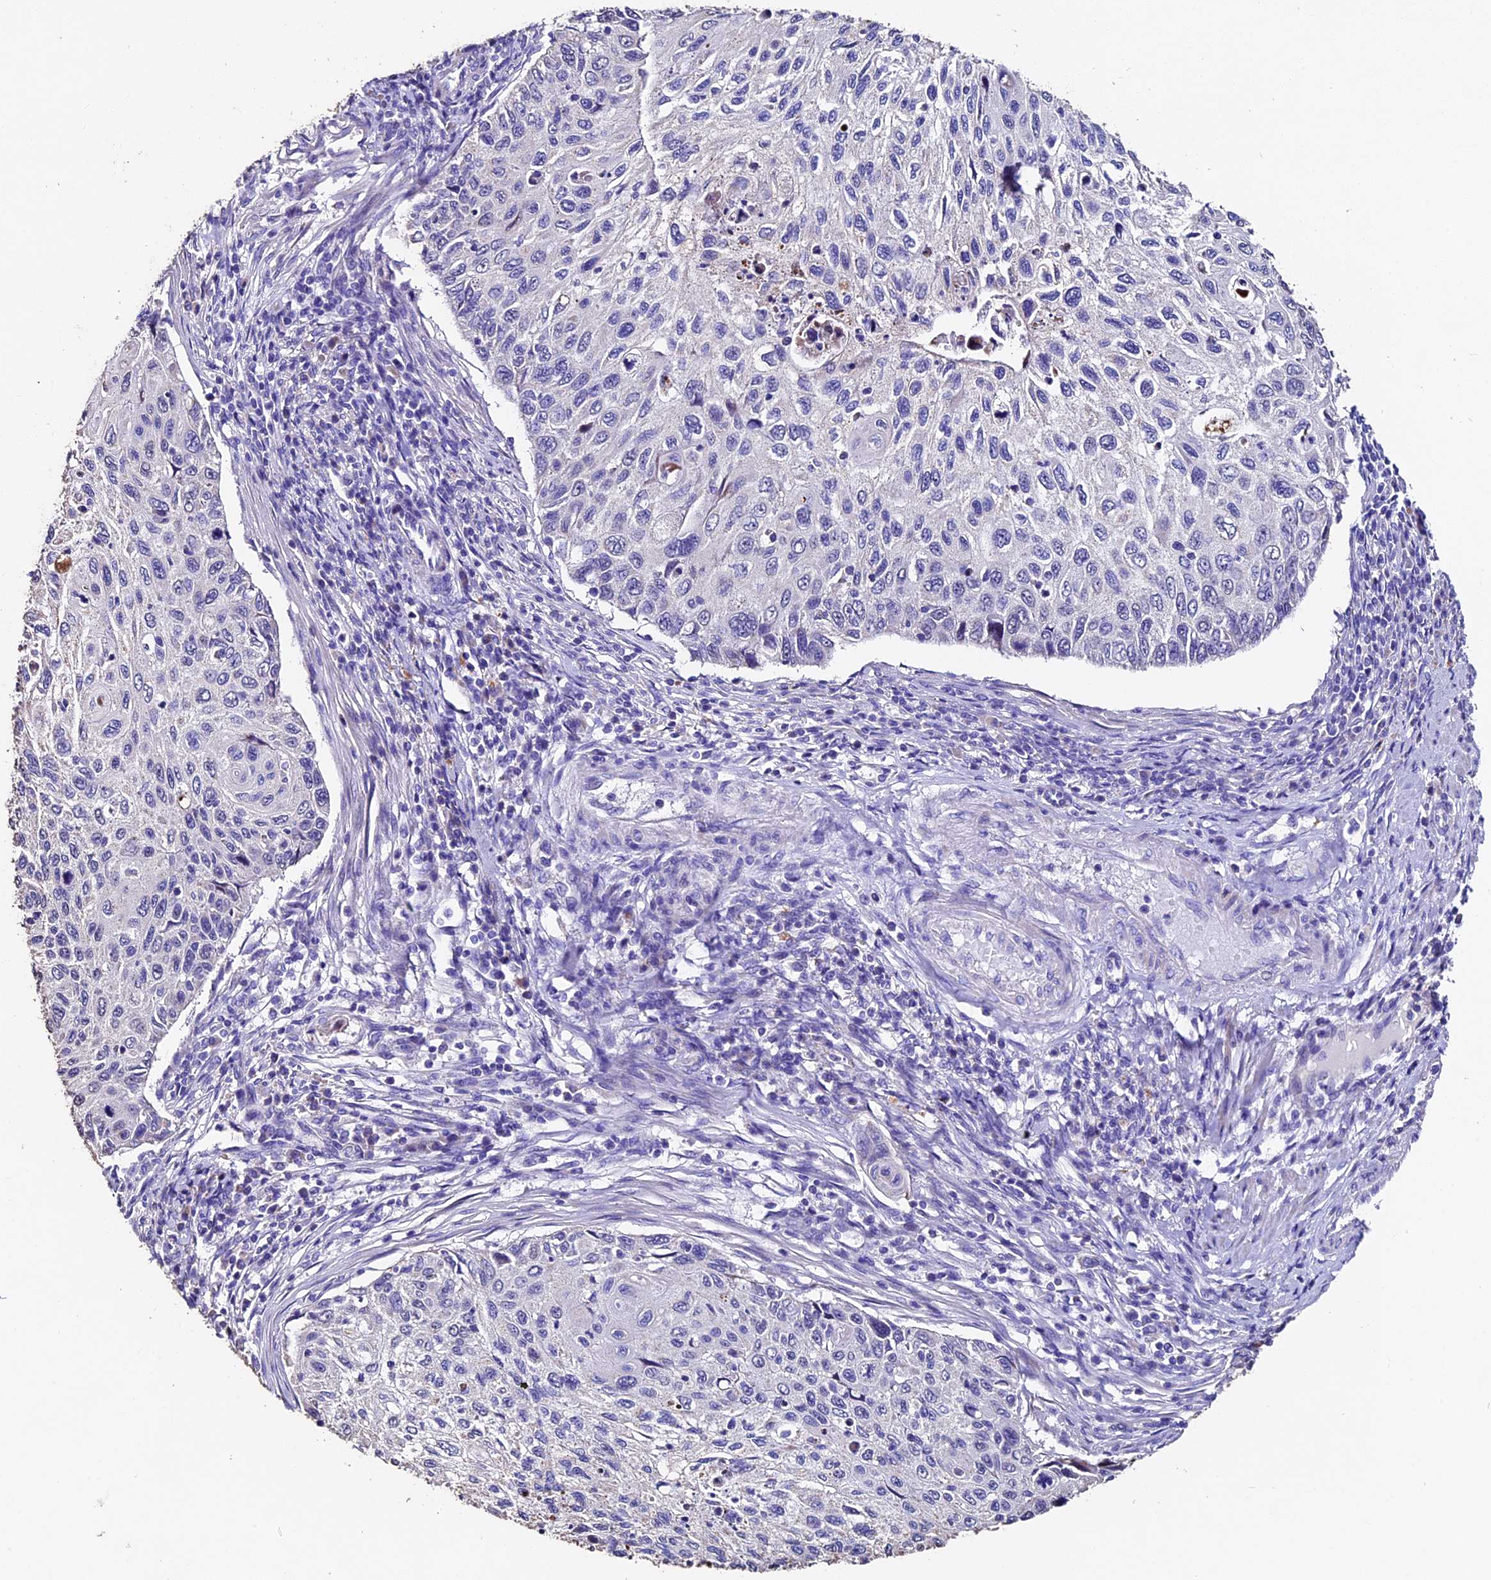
{"staining": {"intensity": "negative", "quantity": "none", "location": "none"}, "tissue": "cervical cancer", "cell_type": "Tumor cells", "image_type": "cancer", "snomed": [{"axis": "morphology", "description": "Squamous cell carcinoma, NOS"}, {"axis": "topography", "description": "Cervix"}], "caption": "This is a photomicrograph of IHC staining of cervical cancer, which shows no expression in tumor cells. (DAB (3,3'-diaminobenzidine) IHC visualized using brightfield microscopy, high magnification).", "gene": "FBXW9", "patient": {"sex": "female", "age": 70}}